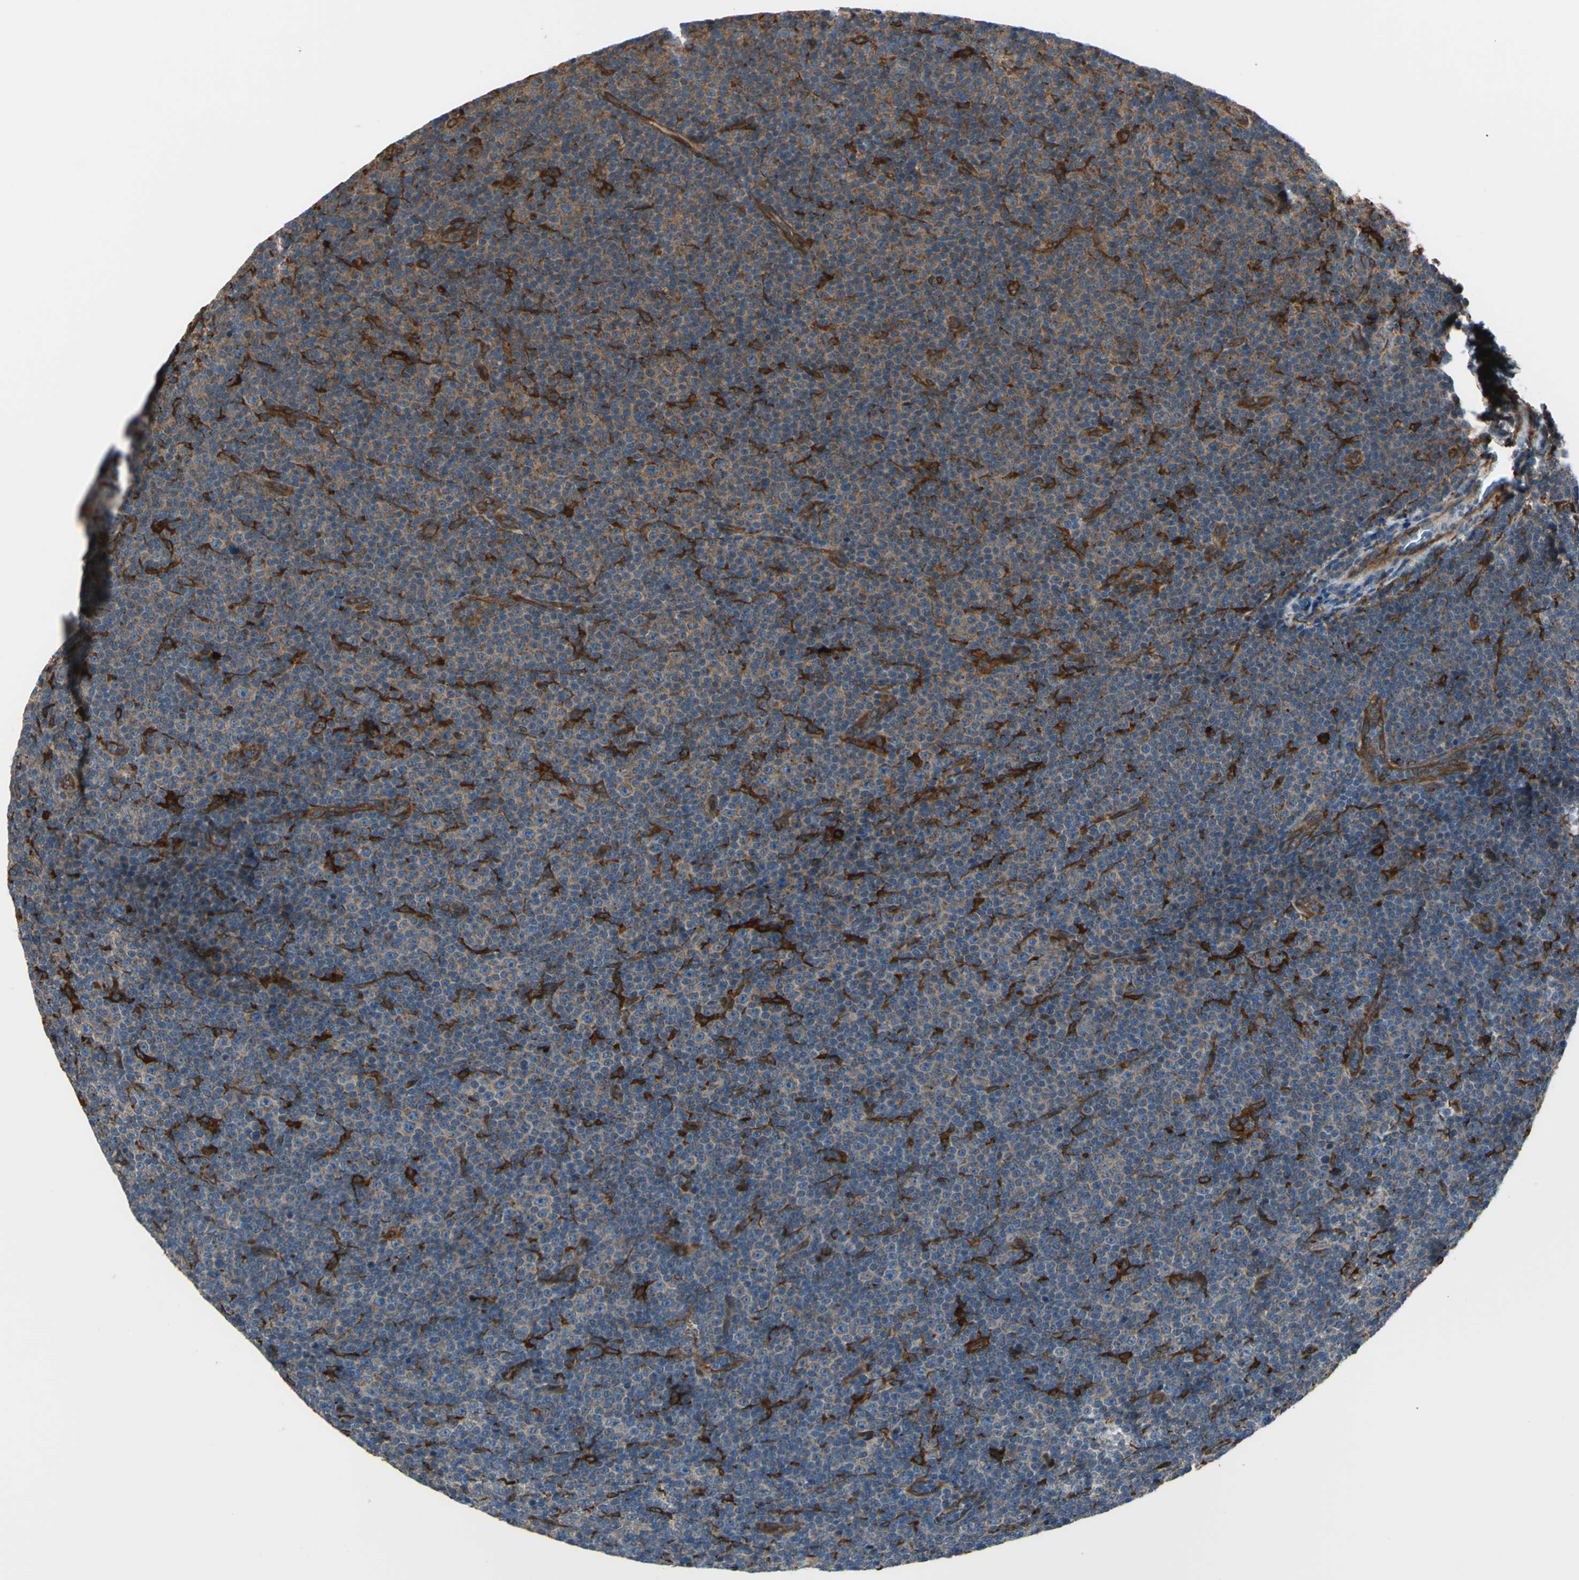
{"staining": {"intensity": "moderate", "quantity": "25%-75%", "location": "cytoplasmic/membranous"}, "tissue": "lymphoma", "cell_type": "Tumor cells", "image_type": "cancer", "snomed": [{"axis": "morphology", "description": "Malignant lymphoma, non-Hodgkin's type, Low grade"}, {"axis": "topography", "description": "Lymph node"}], "caption": "Immunohistochemistry of malignant lymphoma, non-Hodgkin's type (low-grade) reveals medium levels of moderate cytoplasmic/membranous expression in about 25%-75% of tumor cells.", "gene": "IGSF9B", "patient": {"sex": "female", "age": 67}}